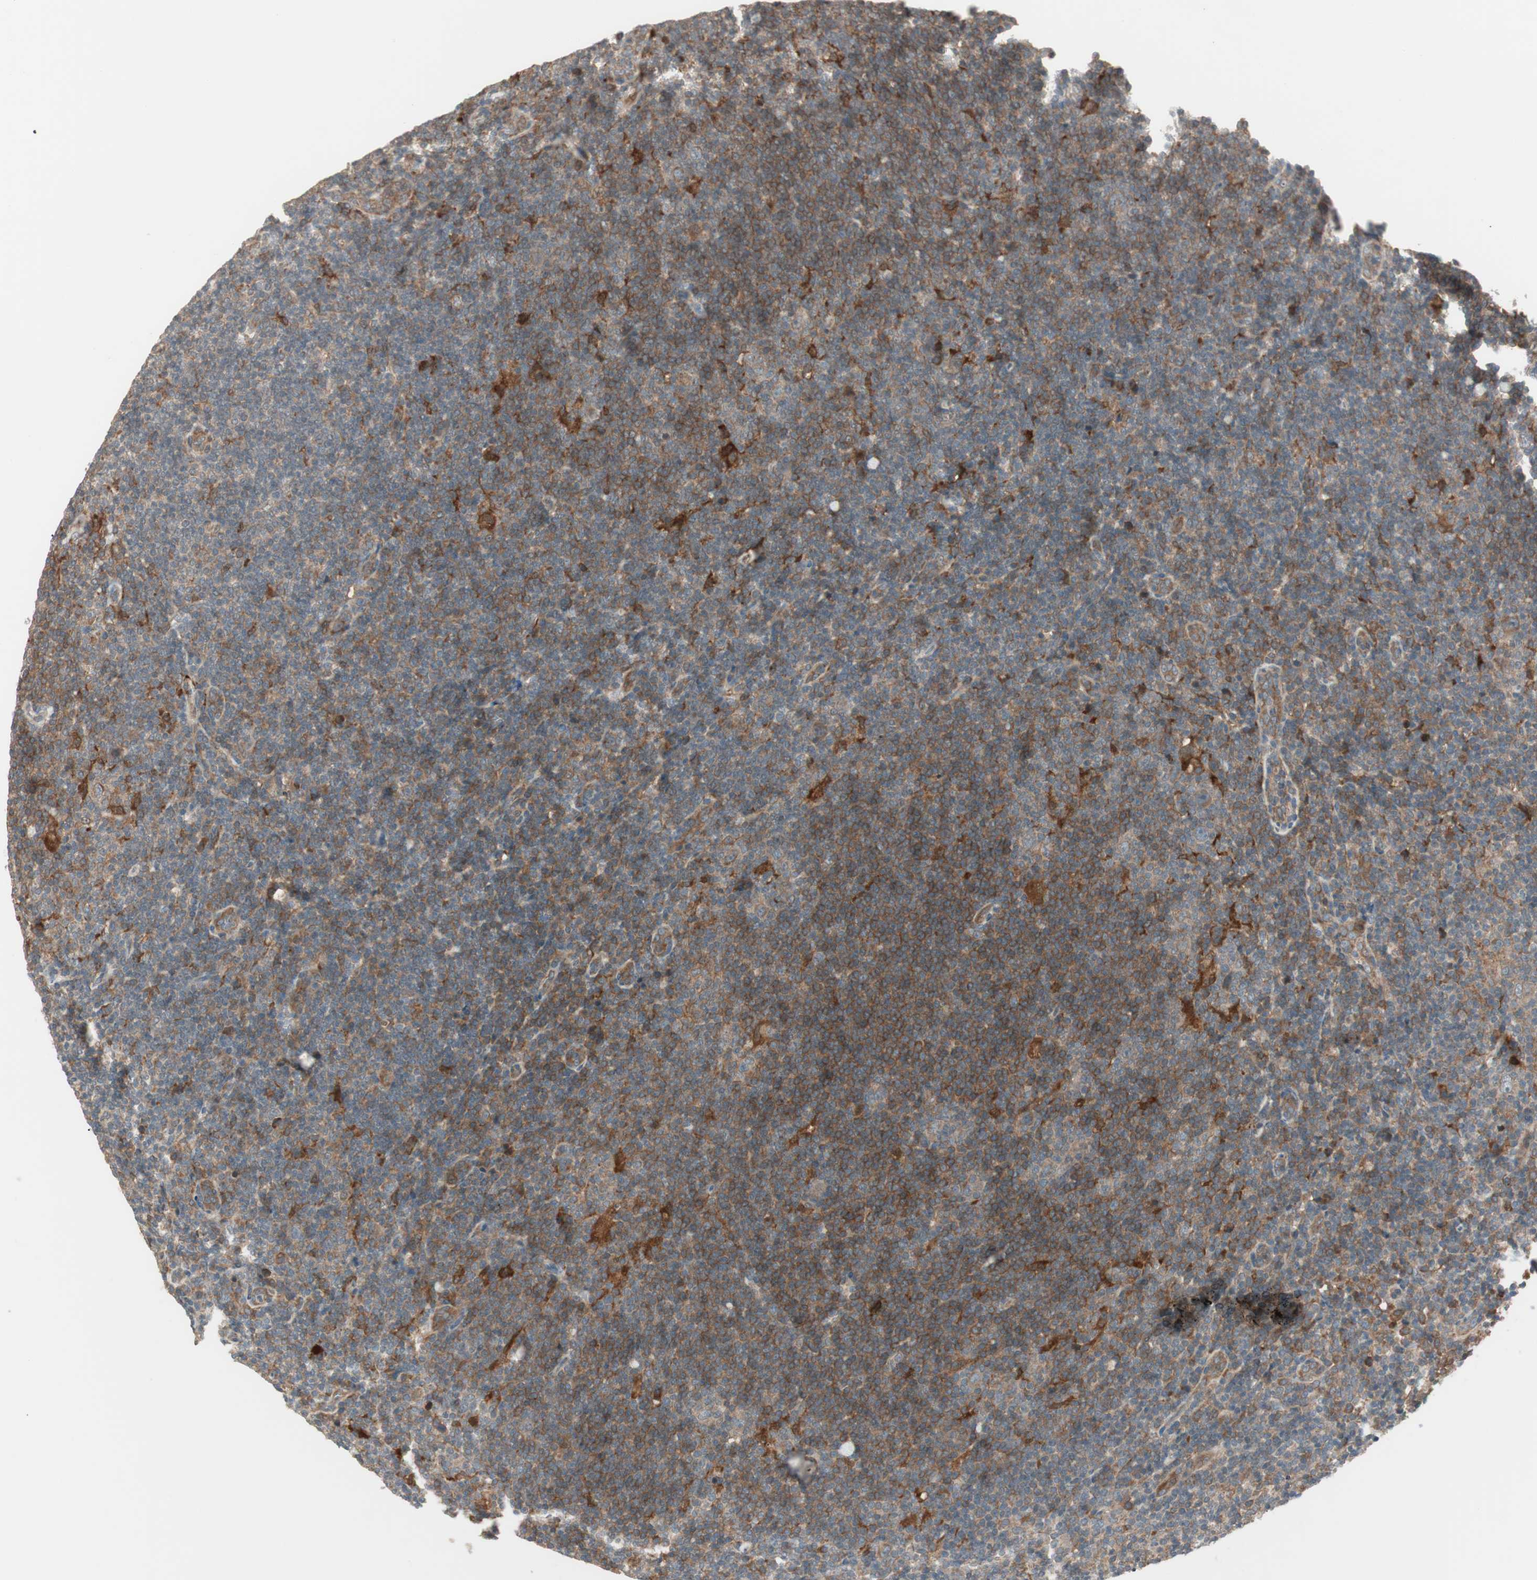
{"staining": {"intensity": "negative", "quantity": "none", "location": "none"}, "tissue": "lymphoma", "cell_type": "Tumor cells", "image_type": "cancer", "snomed": [{"axis": "morphology", "description": "Hodgkin's disease, NOS"}, {"axis": "topography", "description": "Lymph node"}], "caption": "Immunohistochemical staining of human Hodgkin's disease reveals no significant positivity in tumor cells.", "gene": "SFRP1", "patient": {"sex": "female", "age": 57}}